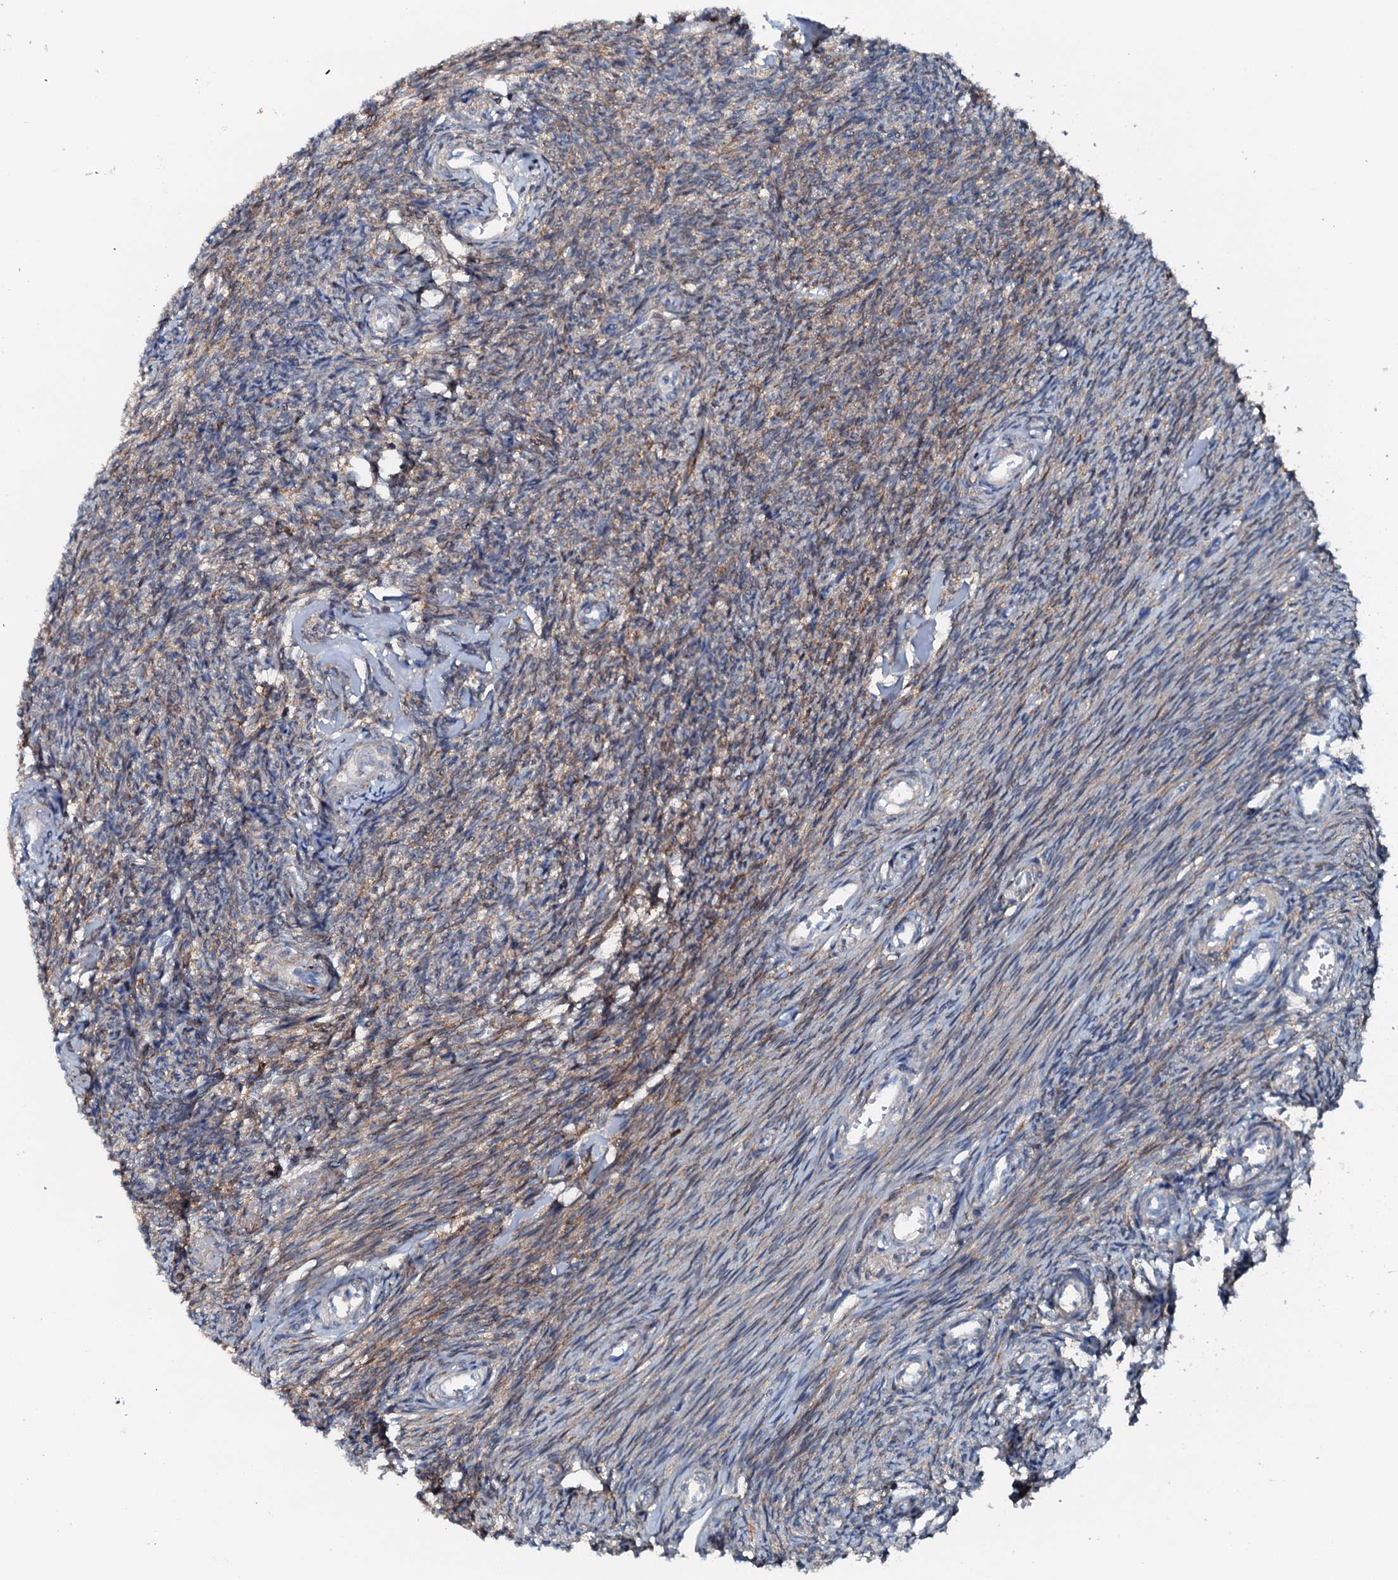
{"staining": {"intensity": "weak", "quantity": "25%-75%", "location": "cytoplasmic/membranous"}, "tissue": "ovary", "cell_type": "Ovarian stroma cells", "image_type": "normal", "snomed": [{"axis": "morphology", "description": "Normal tissue, NOS"}, {"axis": "topography", "description": "Ovary"}], "caption": "Ovary stained for a protein shows weak cytoplasmic/membranous positivity in ovarian stroma cells. The protein is shown in brown color, while the nuclei are stained blue.", "gene": "GFOD2", "patient": {"sex": "female", "age": 44}}